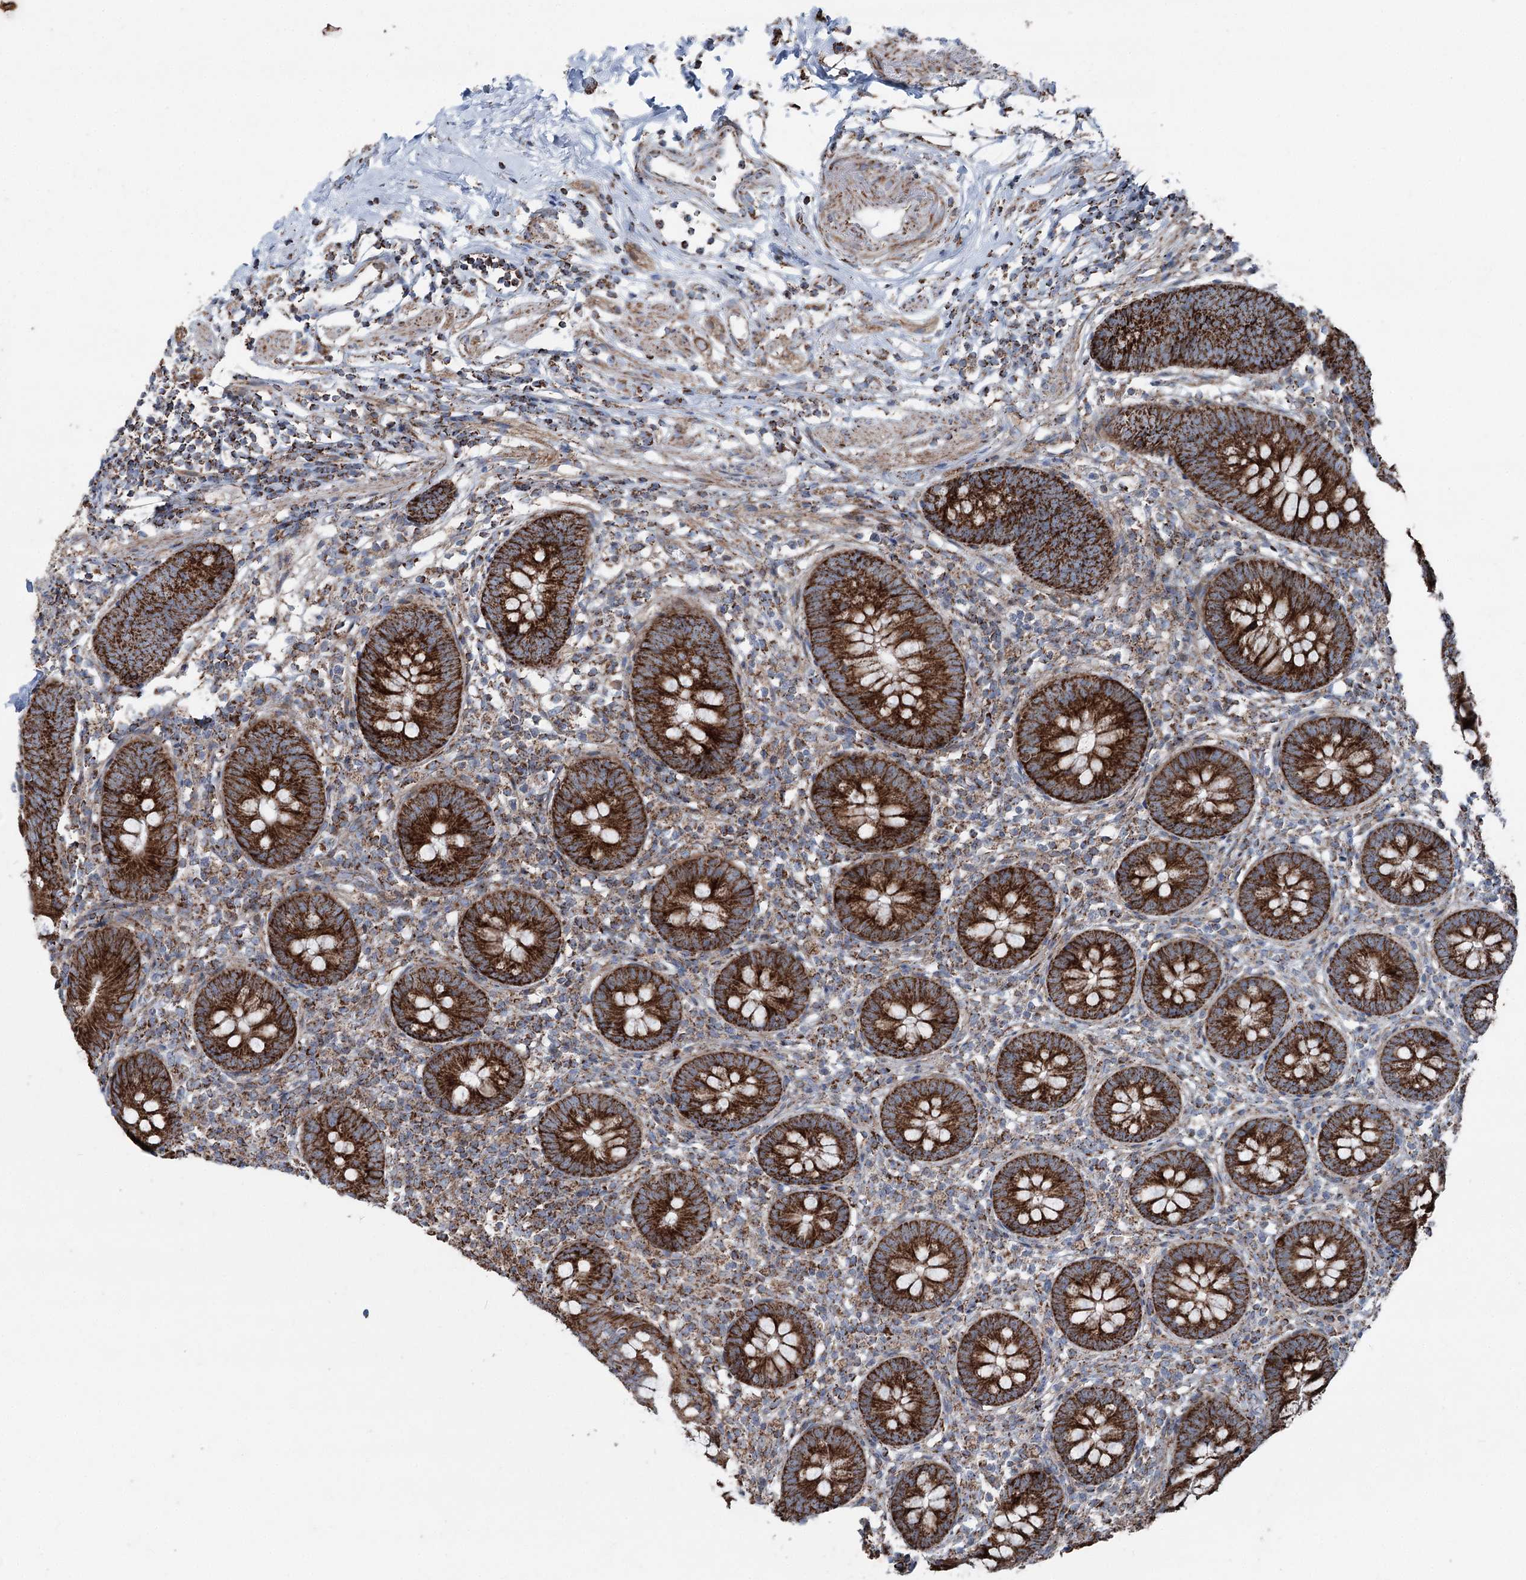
{"staining": {"intensity": "strong", "quantity": ">75%", "location": "cytoplasmic/membranous"}, "tissue": "appendix", "cell_type": "Glandular cells", "image_type": "normal", "snomed": [{"axis": "morphology", "description": "Normal tissue, NOS"}, {"axis": "topography", "description": "Appendix"}], "caption": "IHC image of benign appendix: appendix stained using IHC displays high levels of strong protein expression localized specifically in the cytoplasmic/membranous of glandular cells, appearing as a cytoplasmic/membranous brown color.", "gene": "UCN3", "patient": {"sex": "female", "age": 62}}